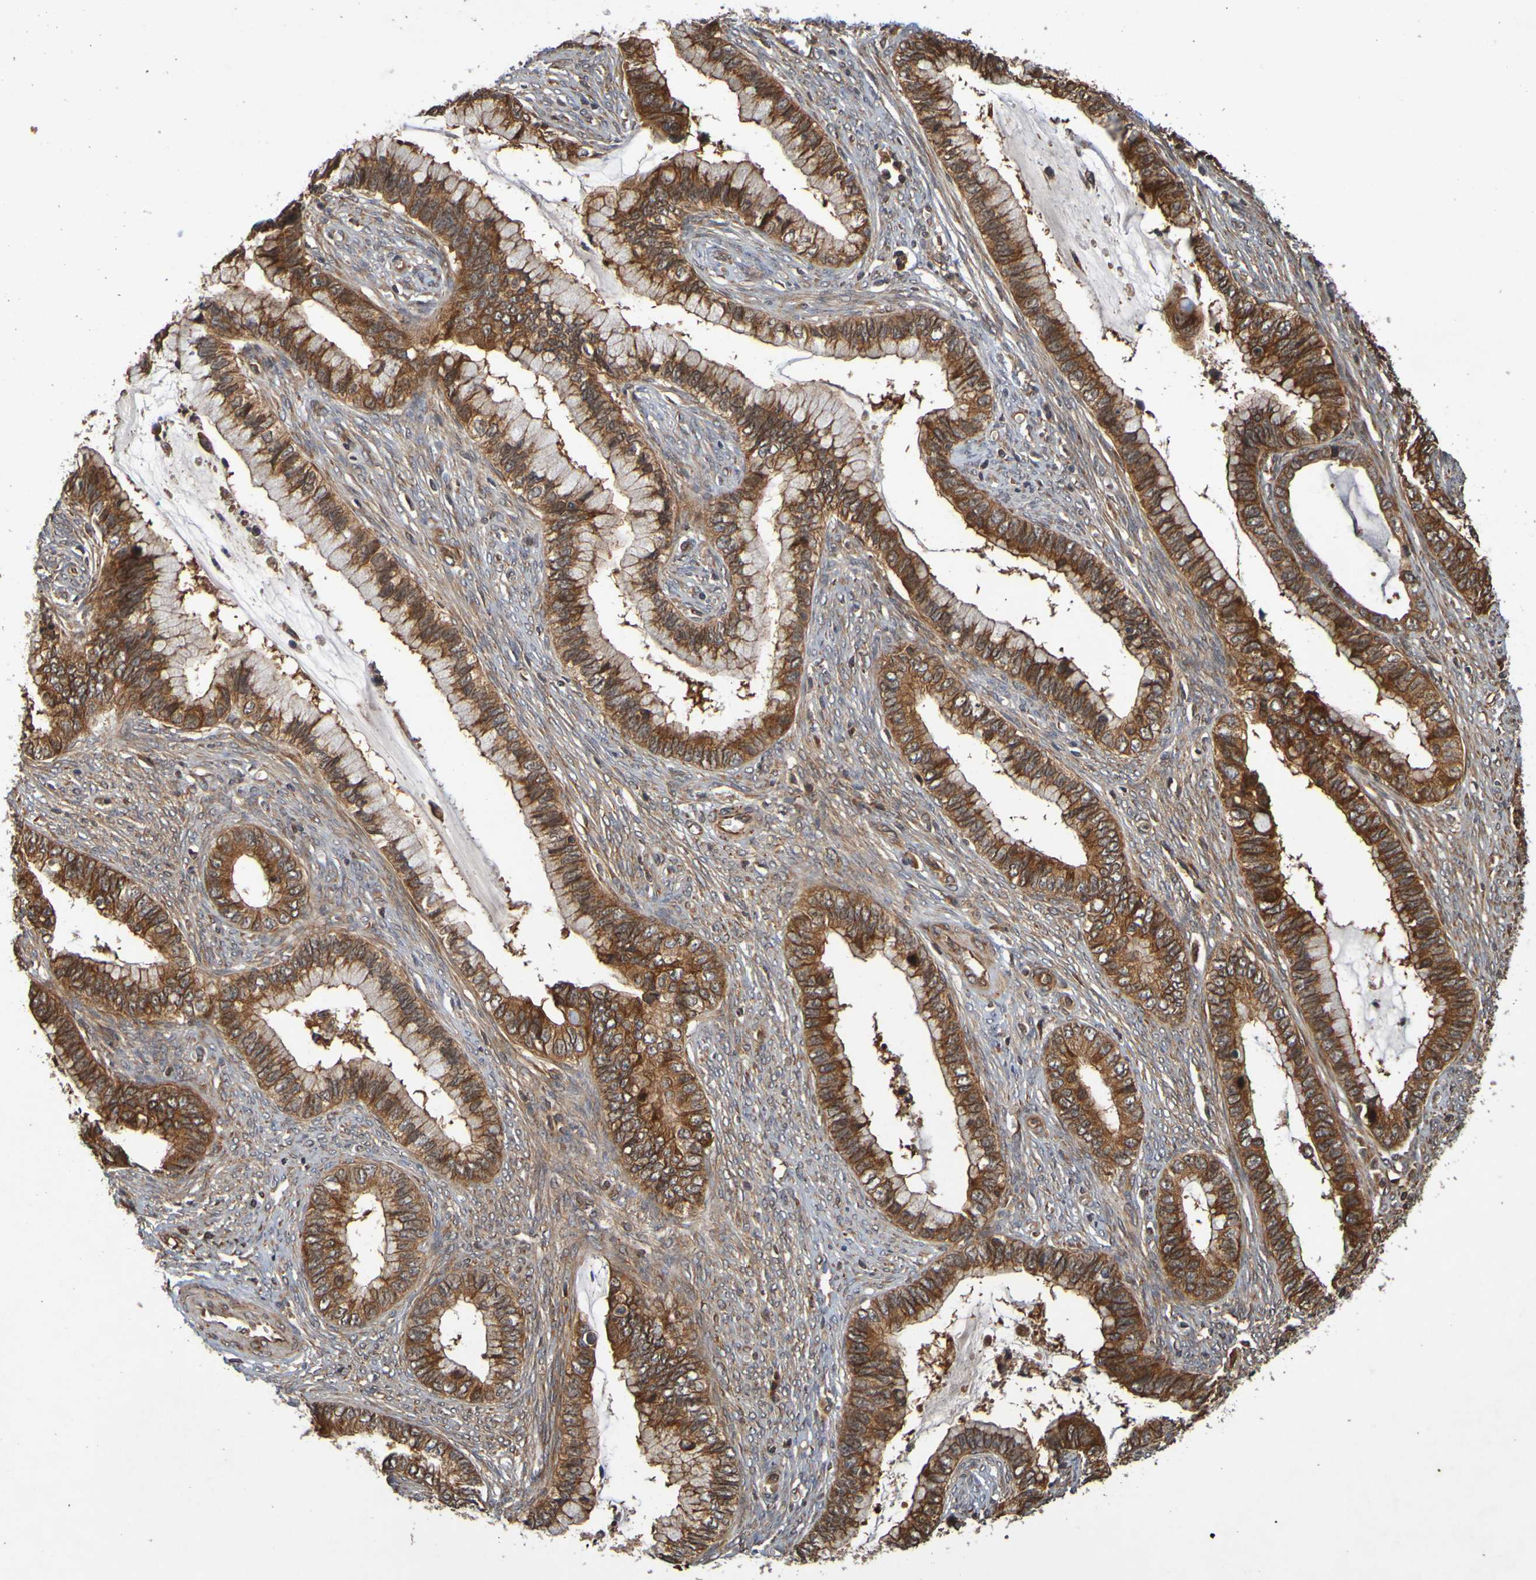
{"staining": {"intensity": "strong", "quantity": ">75%", "location": "cytoplasmic/membranous"}, "tissue": "cervical cancer", "cell_type": "Tumor cells", "image_type": "cancer", "snomed": [{"axis": "morphology", "description": "Adenocarcinoma, NOS"}, {"axis": "topography", "description": "Cervix"}], "caption": "Cervical adenocarcinoma stained for a protein (brown) reveals strong cytoplasmic/membranous positive positivity in approximately >75% of tumor cells.", "gene": "OCRL", "patient": {"sex": "female", "age": 44}}